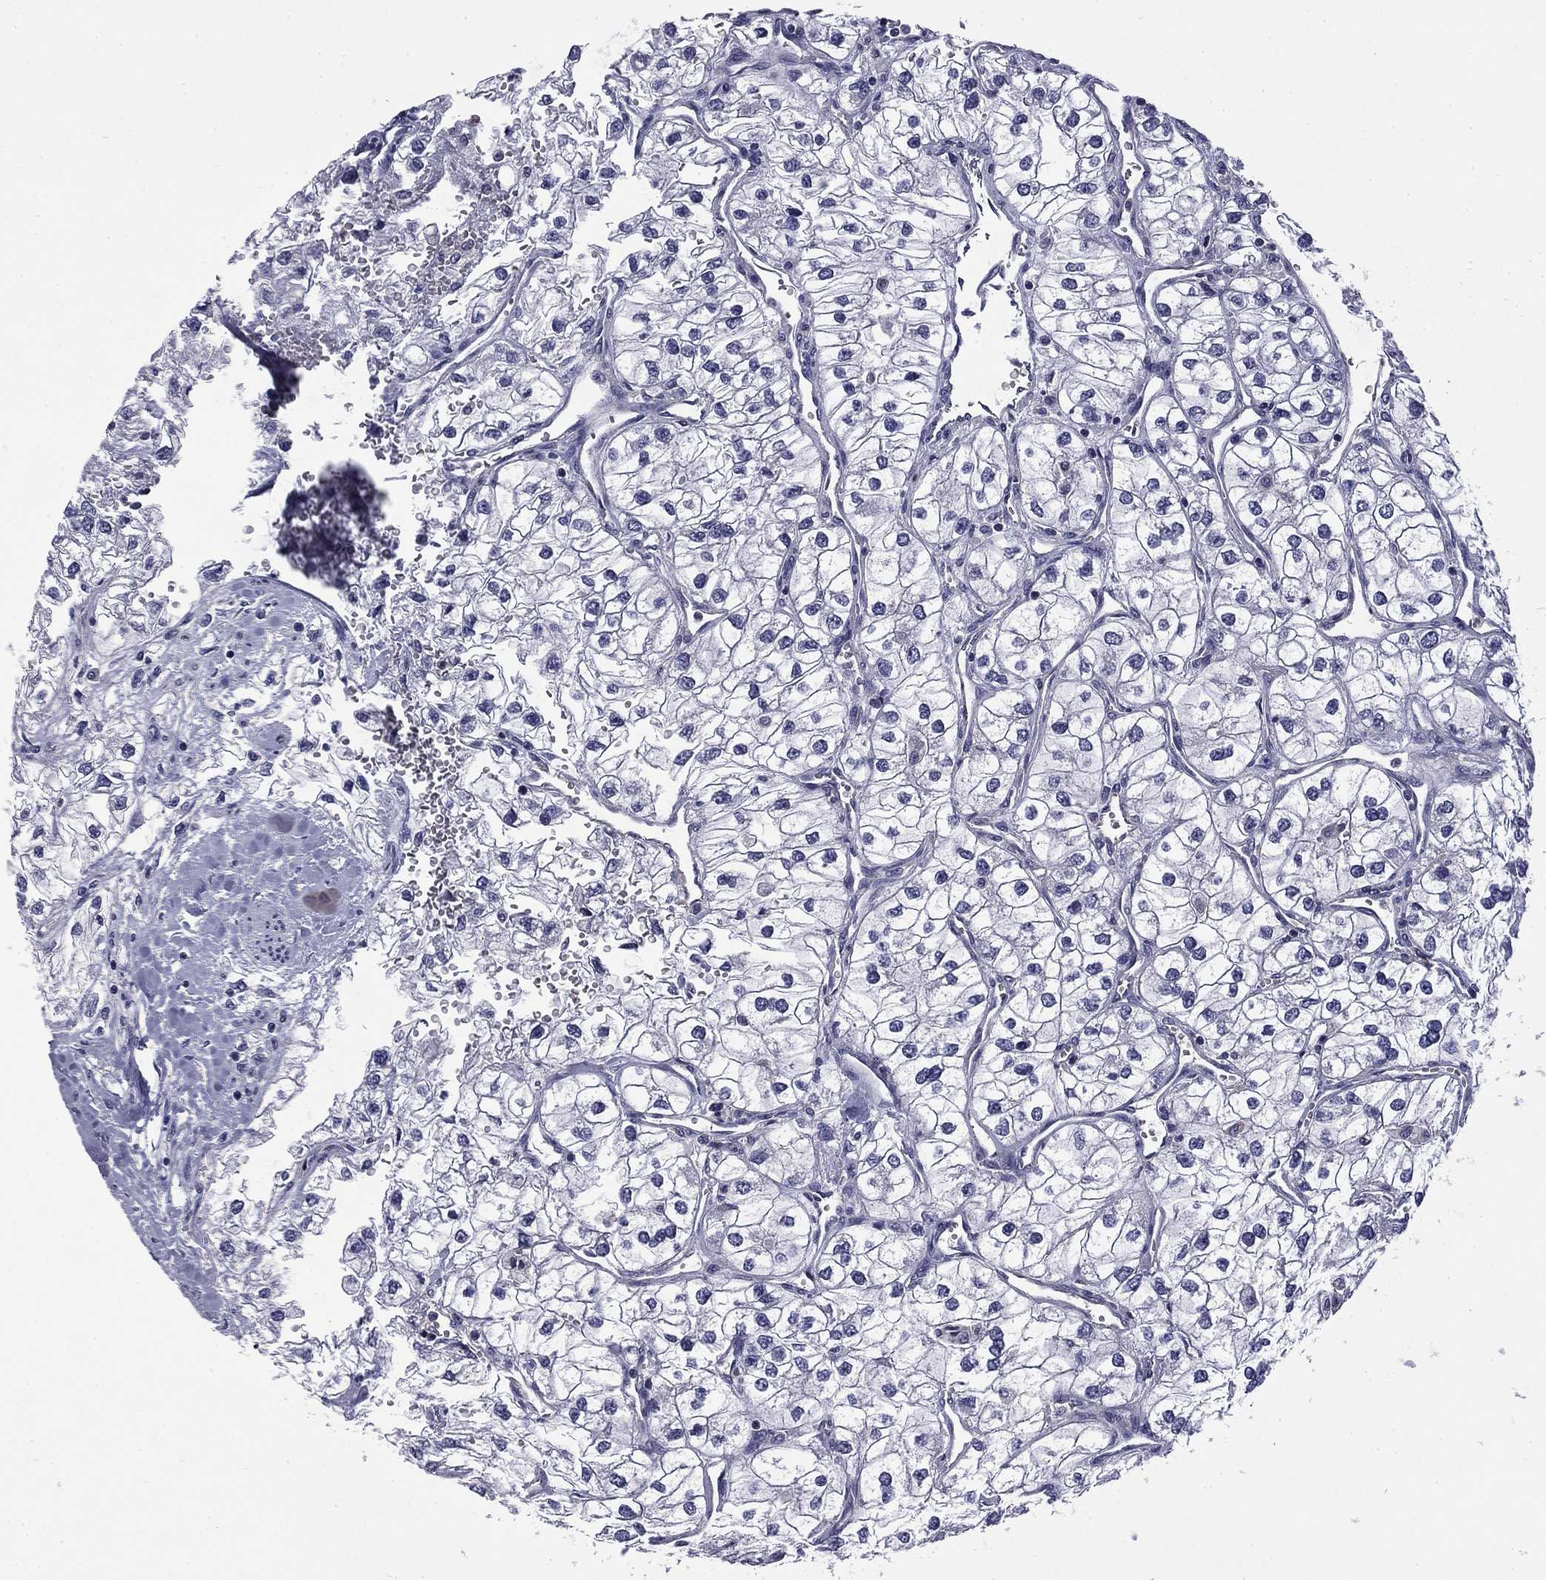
{"staining": {"intensity": "negative", "quantity": "none", "location": "none"}, "tissue": "renal cancer", "cell_type": "Tumor cells", "image_type": "cancer", "snomed": [{"axis": "morphology", "description": "Adenocarcinoma, NOS"}, {"axis": "topography", "description": "Kidney"}], "caption": "Tumor cells show no significant protein staining in renal cancer. (Stains: DAB immunohistochemistry (IHC) with hematoxylin counter stain, Microscopy: brightfield microscopy at high magnification).", "gene": "ARHGAP45", "patient": {"sex": "male", "age": 59}}